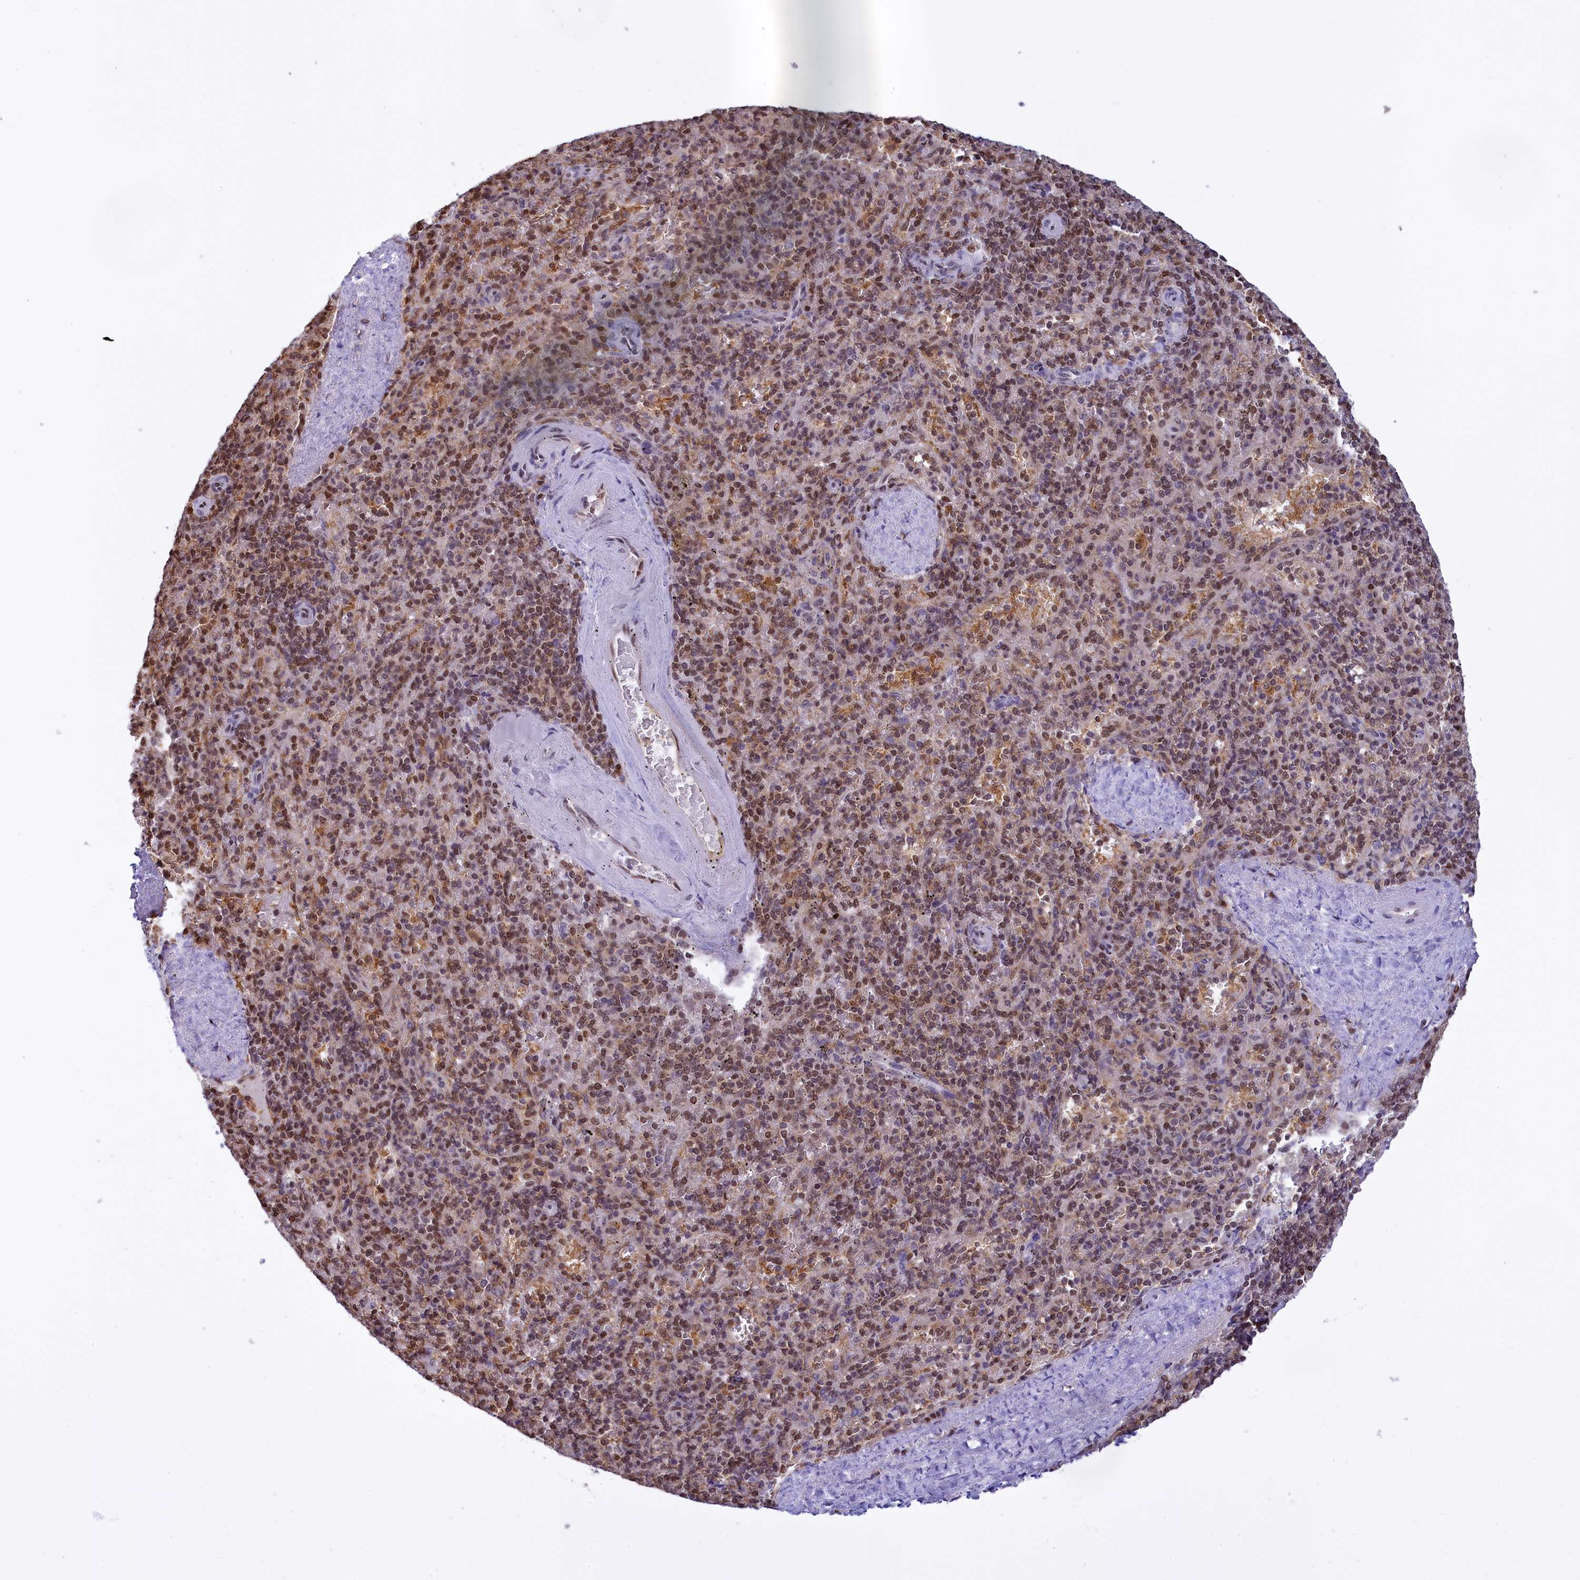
{"staining": {"intensity": "moderate", "quantity": "25%-75%", "location": "nuclear"}, "tissue": "spleen", "cell_type": "Cells in red pulp", "image_type": "normal", "snomed": [{"axis": "morphology", "description": "Normal tissue, NOS"}, {"axis": "topography", "description": "Spleen"}], "caption": "Protein expression analysis of benign spleen shows moderate nuclear staining in about 25%-75% of cells in red pulp. (IHC, brightfield microscopy, high magnification).", "gene": "IZUMO2", "patient": {"sex": "male", "age": 82}}